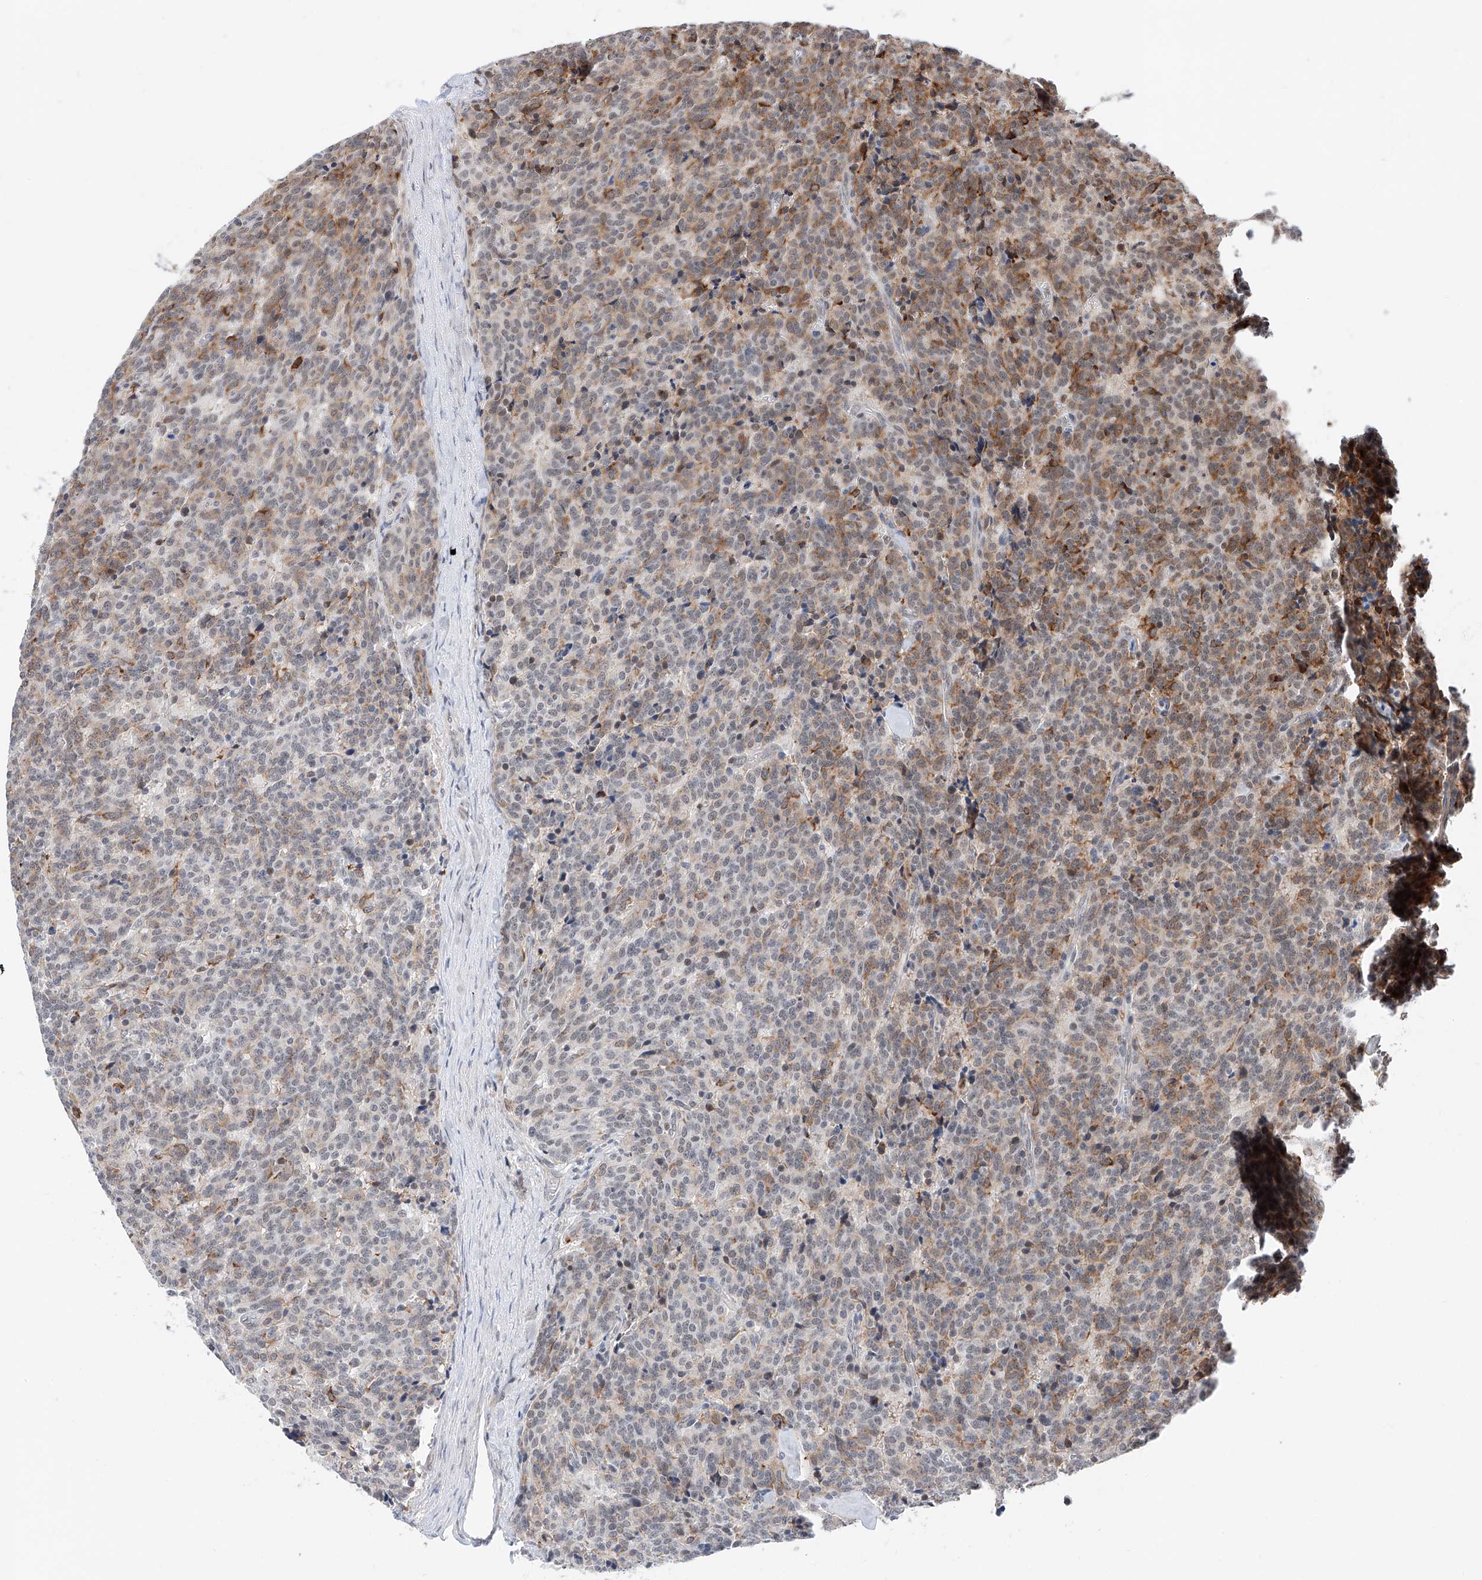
{"staining": {"intensity": "moderate", "quantity": "<25%", "location": "cytoplasmic/membranous"}, "tissue": "carcinoid", "cell_type": "Tumor cells", "image_type": "cancer", "snomed": [{"axis": "morphology", "description": "Carcinoid, malignant, NOS"}, {"axis": "topography", "description": "Lung"}], "caption": "Malignant carcinoid tissue demonstrates moderate cytoplasmic/membranous expression in approximately <25% of tumor cells Immunohistochemistry stains the protein in brown and the nuclei are stained blue.", "gene": "SNRNP200", "patient": {"sex": "female", "age": 46}}